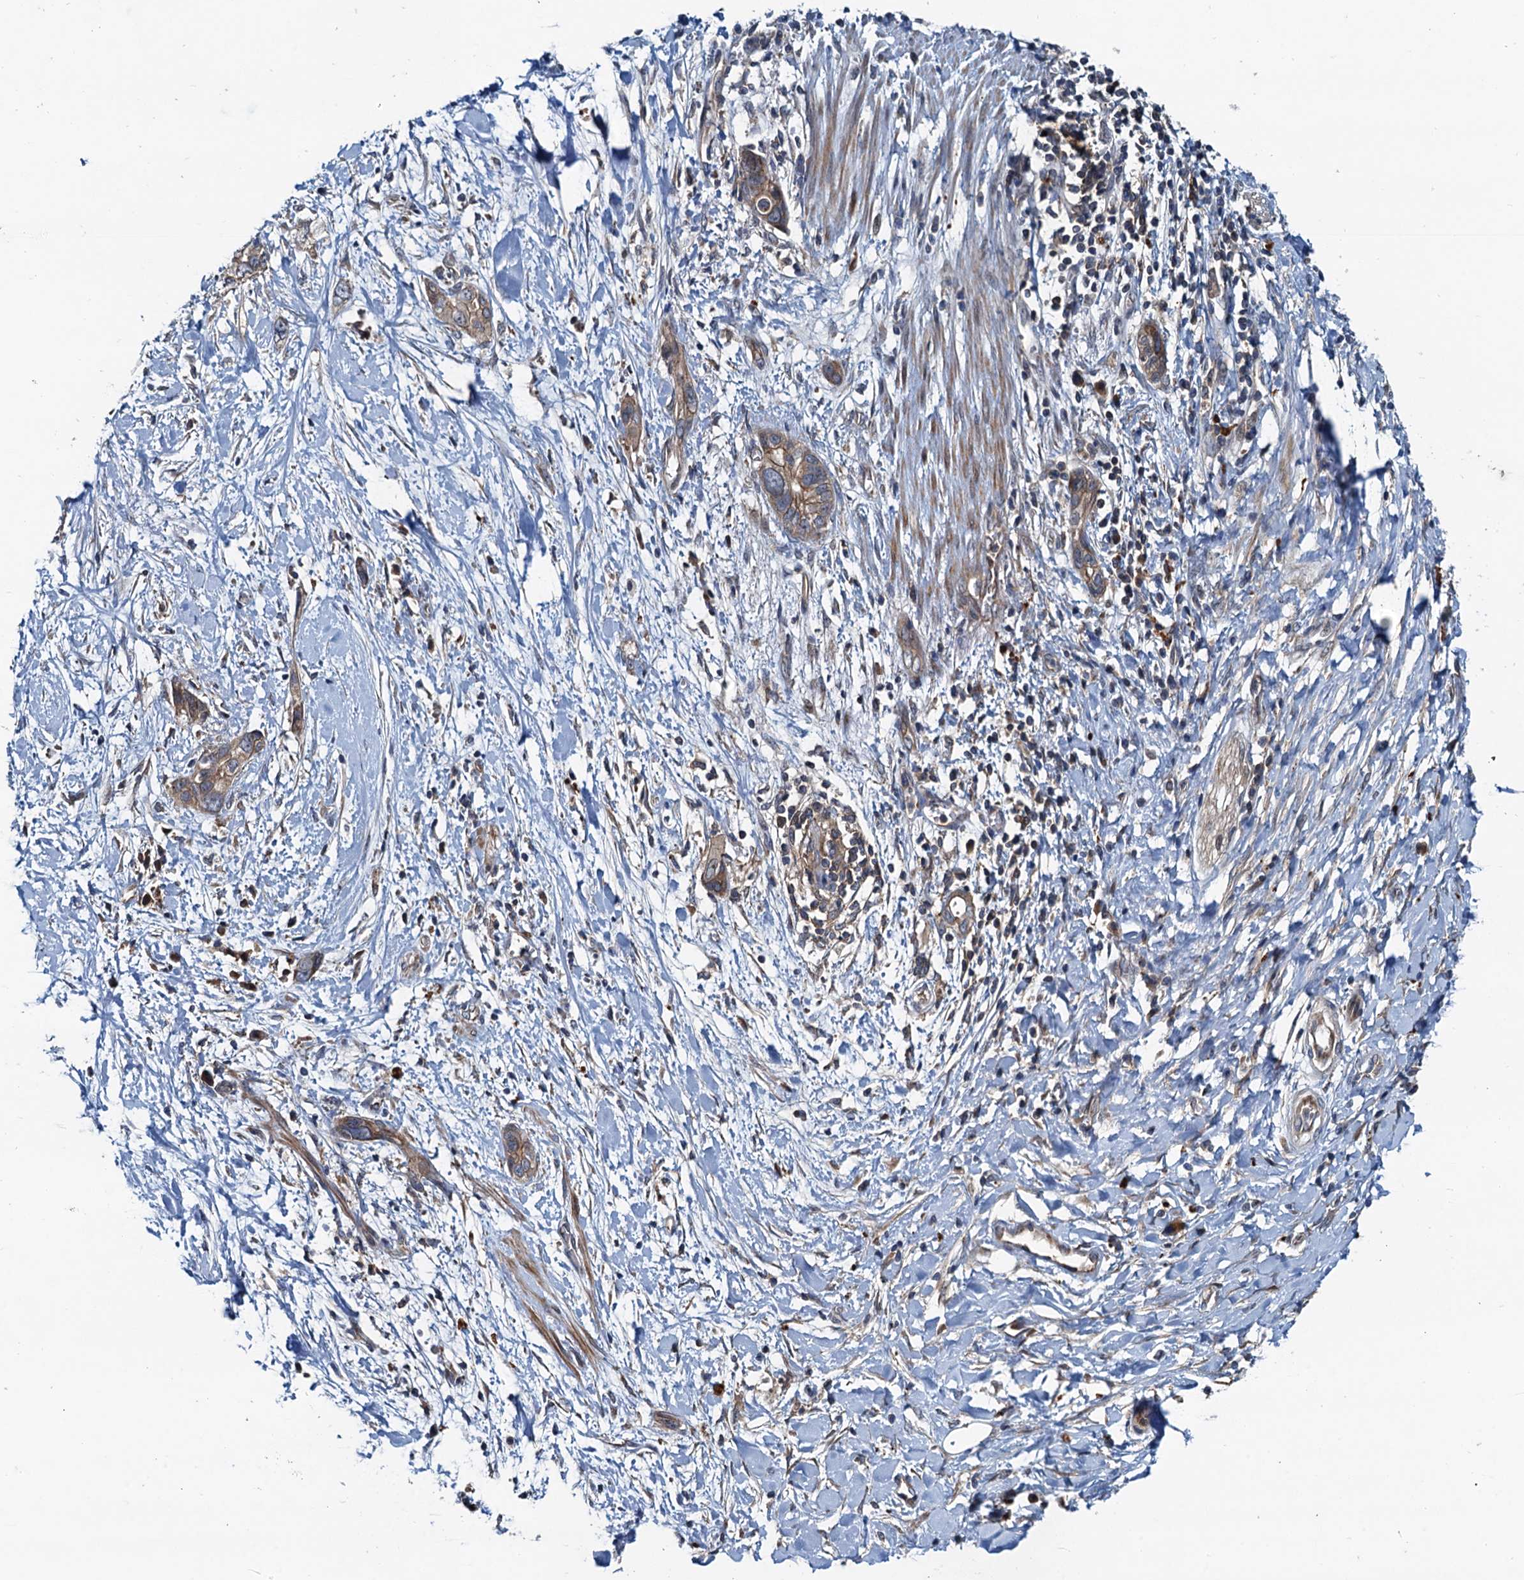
{"staining": {"intensity": "weak", "quantity": "25%-75%", "location": "cytoplasmic/membranous"}, "tissue": "pancreatic cancer", "cell_type": "Tumor cells", "image_type": "cancer", "snomed": [{"axis": "morphology", "description": "Normal tissue, NOS"}, {"axis": "morphology", "description": "Adenocarcinoma, NOS"}, {"axis": "topography", "description": "Pancreas"}, {"axis": "topography", "description": "Peripheral nerve tissue"}], "caption": "Pancreatic adenocarcinoma stained with DAB (3,3'-diaminobenzidine) immunohistochemistry (IHC) displays low levels of weak cytoplasmic/membranous staining in approximately 25%-75% of tumor cells.", "gene": "EFL1", "patient": {"sex": "male", "age": 59}}